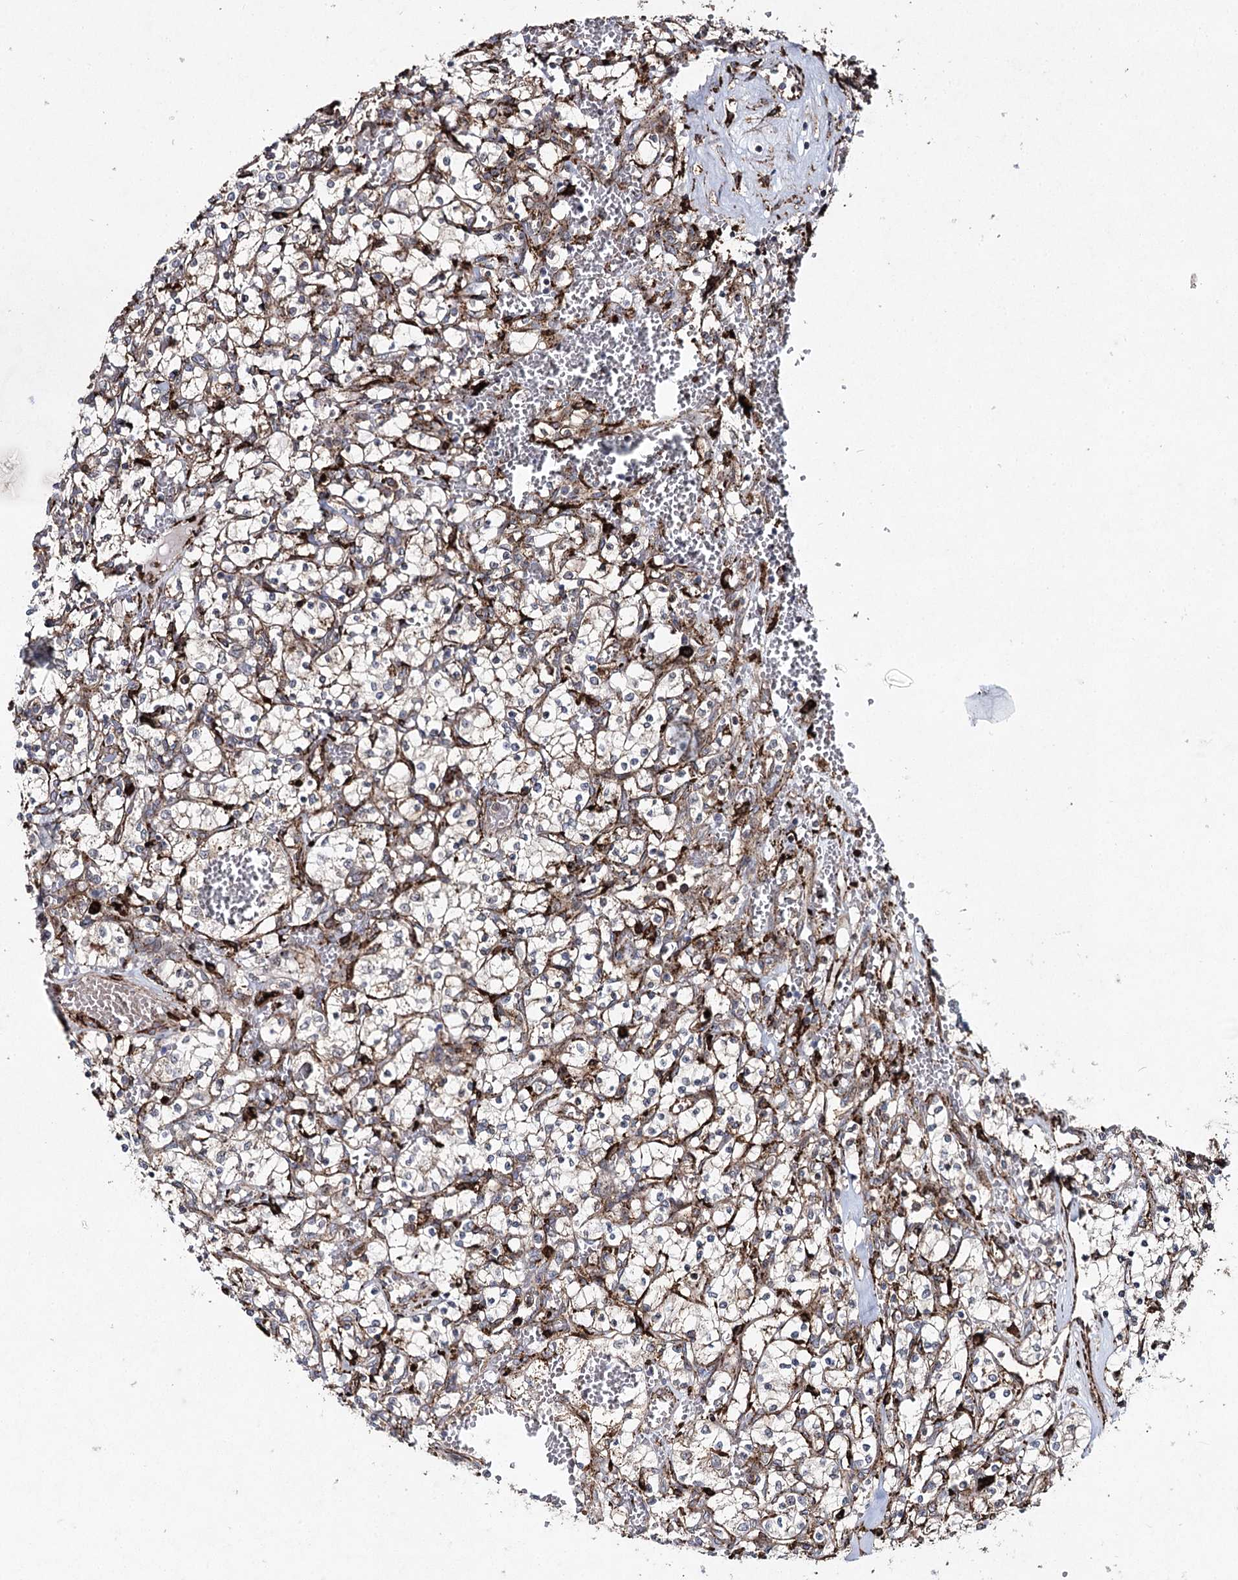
{"staining": {"intensity": "negative", "quantity": "none", "location": "none"}, "tissue": "renal cancer", "cell_type": "Tumor cells", "image_type": "cancer", "snomed": [{"axis": "morphology", "description": "Adenocarcinoma, NOS"}, {"axis": "topography", "description": "Kidney"}], "caption": "This is an immunohistochemistry (IHC) photomicrograph of renal adenocarcinoma. There is no positivity in tumor cells.", "gene": "DCUN1D4", "patient": {"sex": "female", "age": 69}}